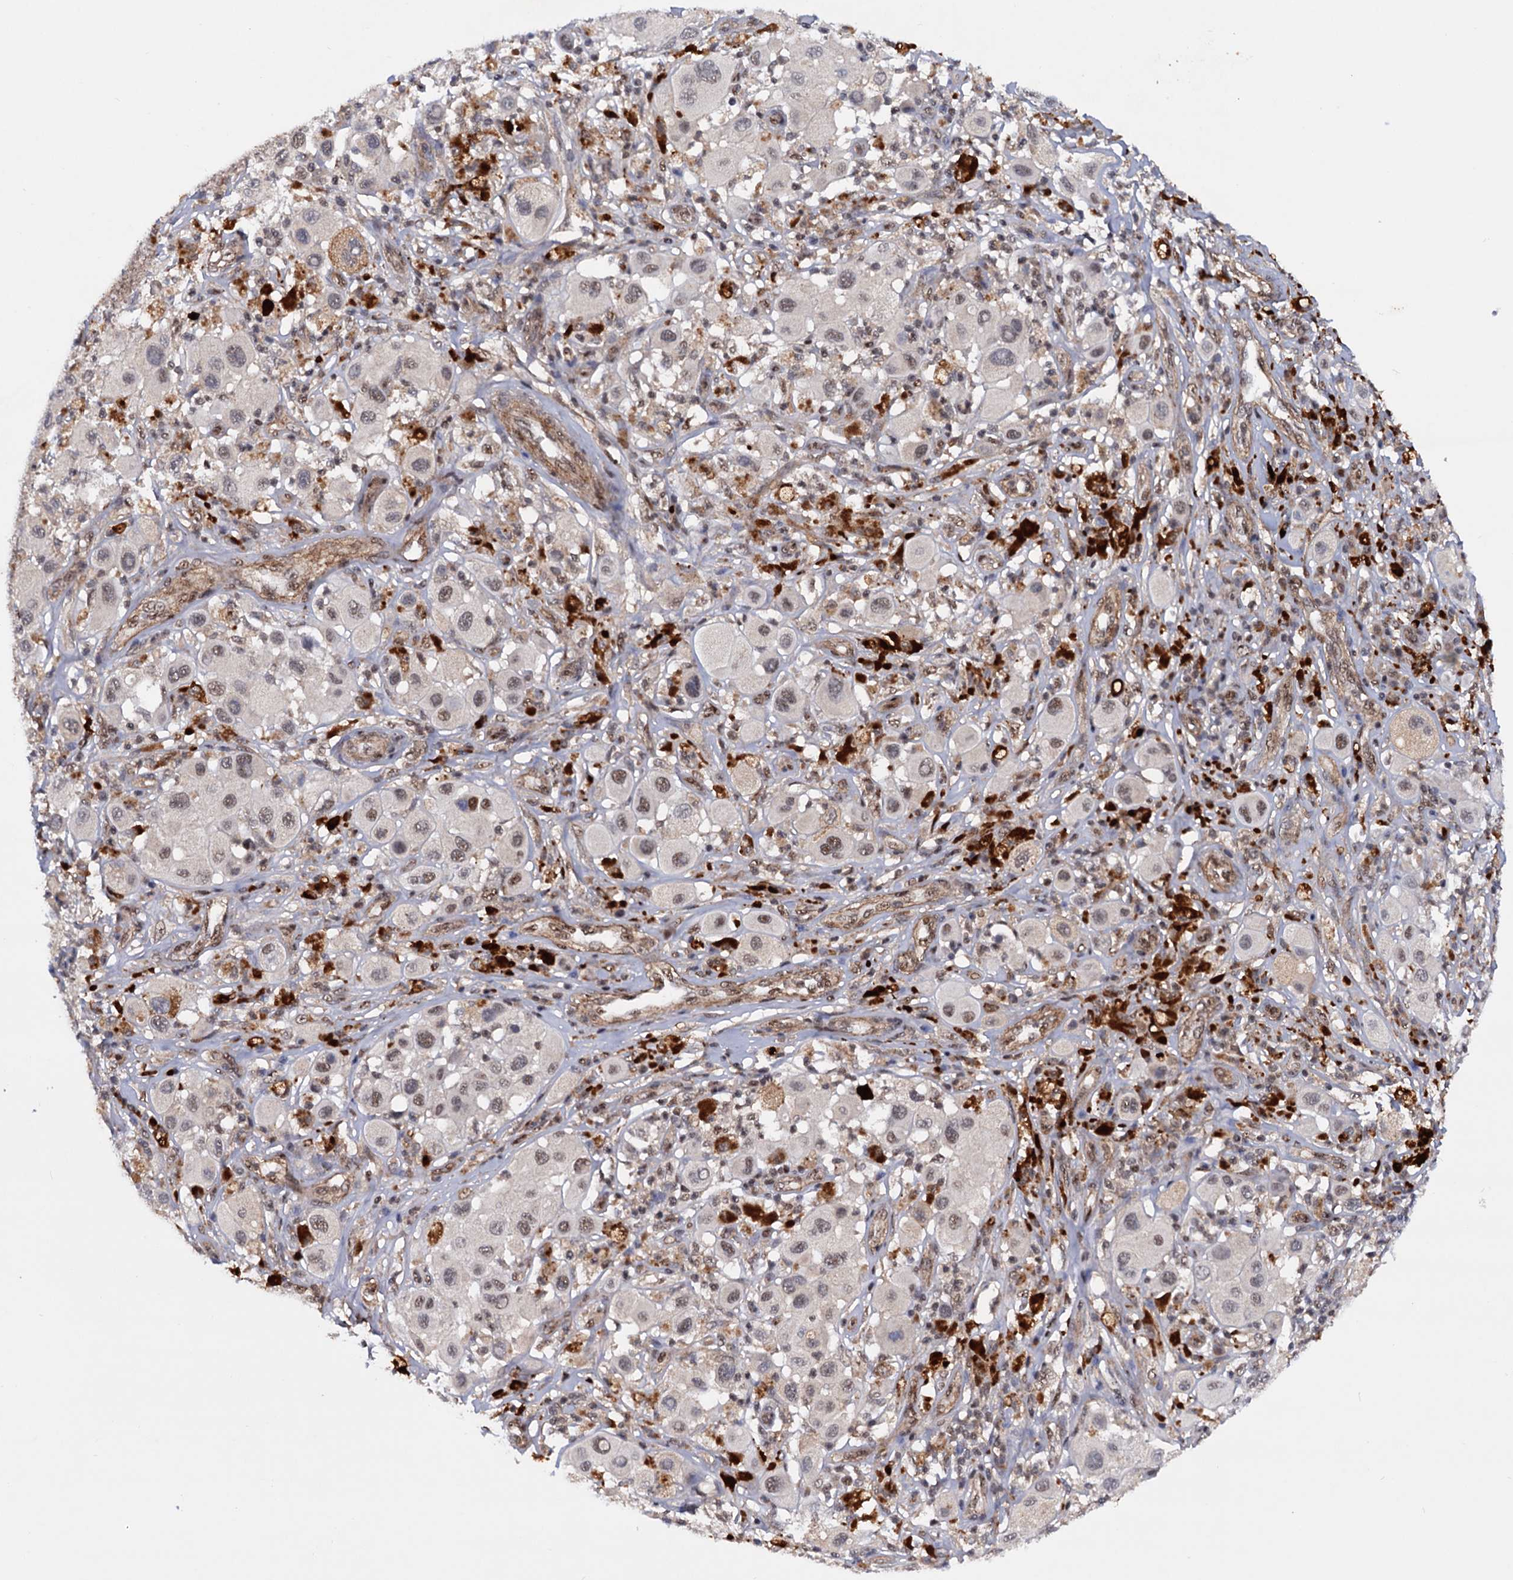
{"staining": {"intensity": "moderate", "quantity": "<25%", "location": "nuclear"}, "tissue": "melanoma", "cell_type": "Tumor cells", "image_type": "cancer", "snomed": [{"axis": "morphology", "description": "Malignant melanoma, Metastatic site"}, {"axis": "topography", "description": "Skin"}], "caption": "Human melanoma stained with a protein marker displays moderate staining in tumor cells.", "gene": "TBC1D12", "patient": {"sex": "male", "age": 41}}